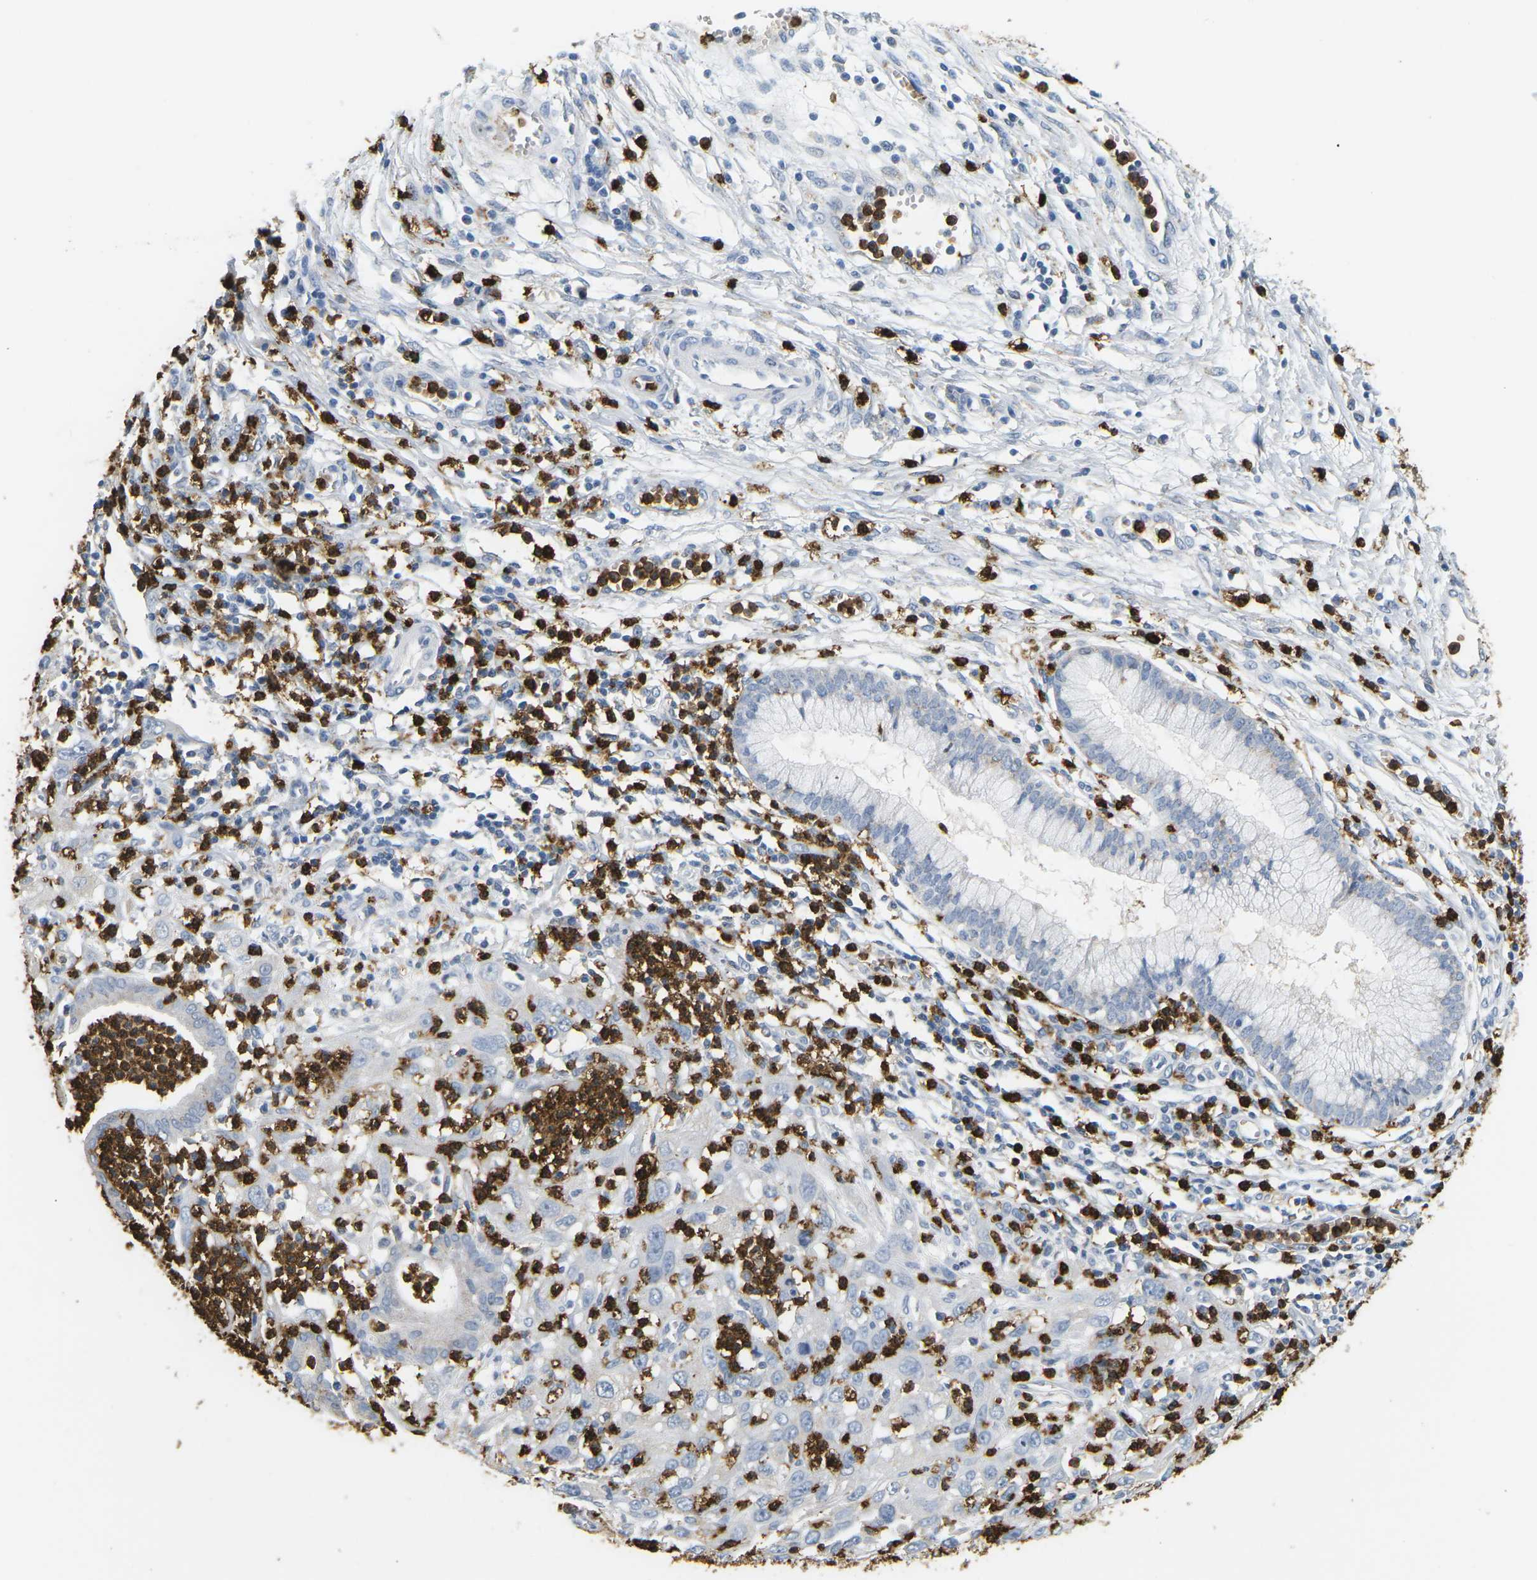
{"staining": {"intensity": "negative", "quantity": "none", "location": "none"}, "tissue": "cervical cancer", "cell_type": "Tumor cells", "image_type": "cancer", "snomed": [{"axis": "morphology", "description": "Squamous cell carcinoma, NOS"}, {"axis": "topography", "description": "Cervix"}], "caption": "Immunohistochemical staining of human cervical cancer demonstrates no significant expression in tumor cells. (DAB immunohistochemistry with hematoxylin counter stain).", "gene": "ADM", "patient": {"sex": "female", "age": 32}}